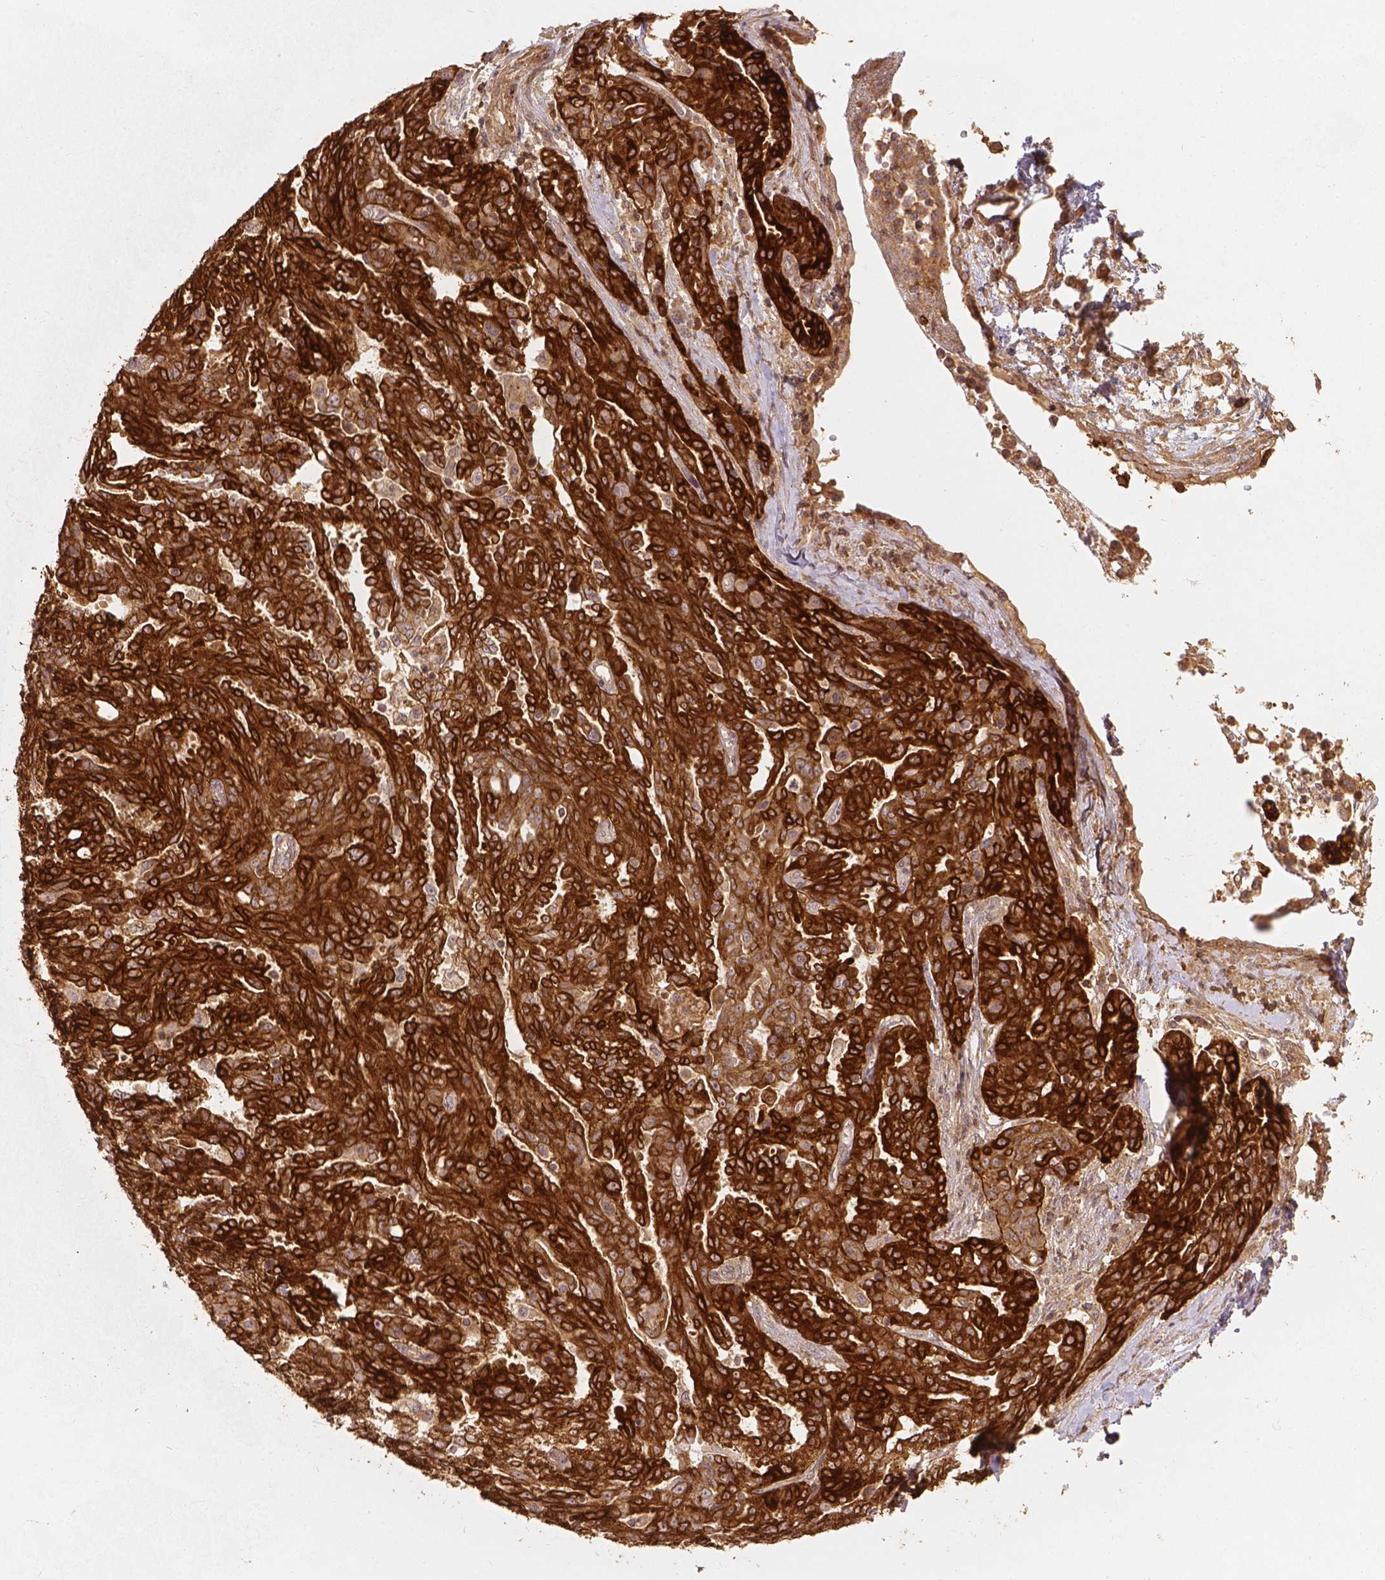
{"staining": {"intensity": "strong", "quantity": ">75%", "location": "cytoplasmic/membranous"}, "tissue": "ovarian cancer", "cell_type": "Tumor cells", "image_type": "cancer", "snomed": [{"axis": "morphology", "description": "Cystadenocarcinoma, serous, NOS"}, {"axis": "topography", "description": "Ovary"}], "caption": "A high-resolution micrograph shows immunohistochemistry (IHC) staining of ovarian cancer (serous cystadenocarcinoma), which shows strong cytoplasmic/membranous staining in approximately >75% of tumor cells. The staining is performed using DAB (3,3'-diaminobenzidine) brown chromogen to label protein expression. The nuclei are counter-stained blue using hematoxylin.", "gene": "XPR1", "patient": {"sex": "female", "age": 67}}